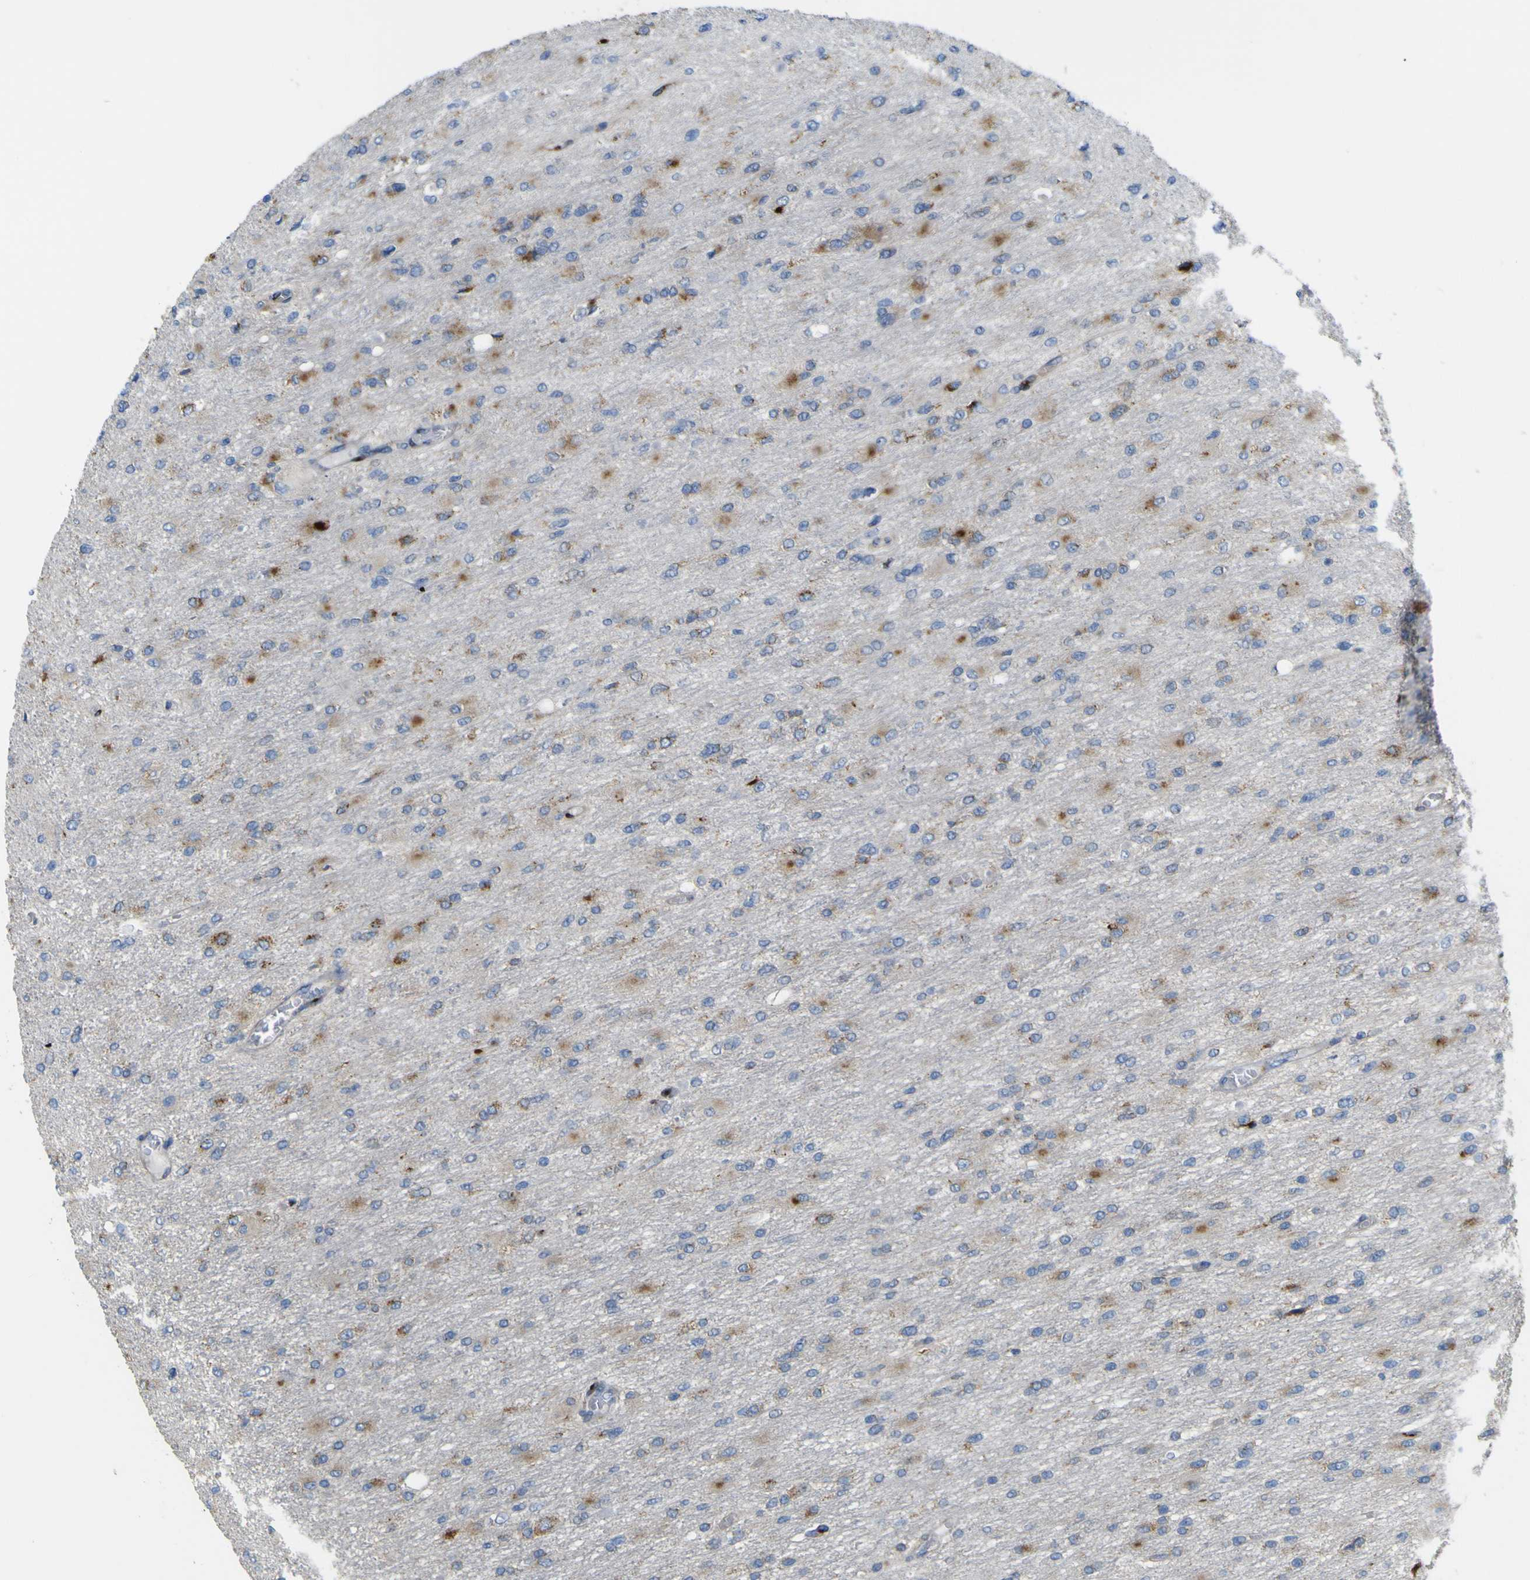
{"staining": {"intensity": "moderate", "quantity": "25%-75%", "location": "cytoplasmic/membranous"}, "tissue": "glioma", "cell_type": "Tumor cells", "image_type": "cancer", "snomed": [{"axis": "morphology", "description": "Glioma, malignant, High grade"}, {"axis": "topography", "description": "Cerebral cortex"}], "caption": "Moderate cytoplasmic/membranous staining is seen in about 25%-75% of tumor cells in glioma. (DAB = brown stain, brightfield microscopy at high magnification).", "gene": "IGF2R", "patient": {"sex": "female", "age": 36}}